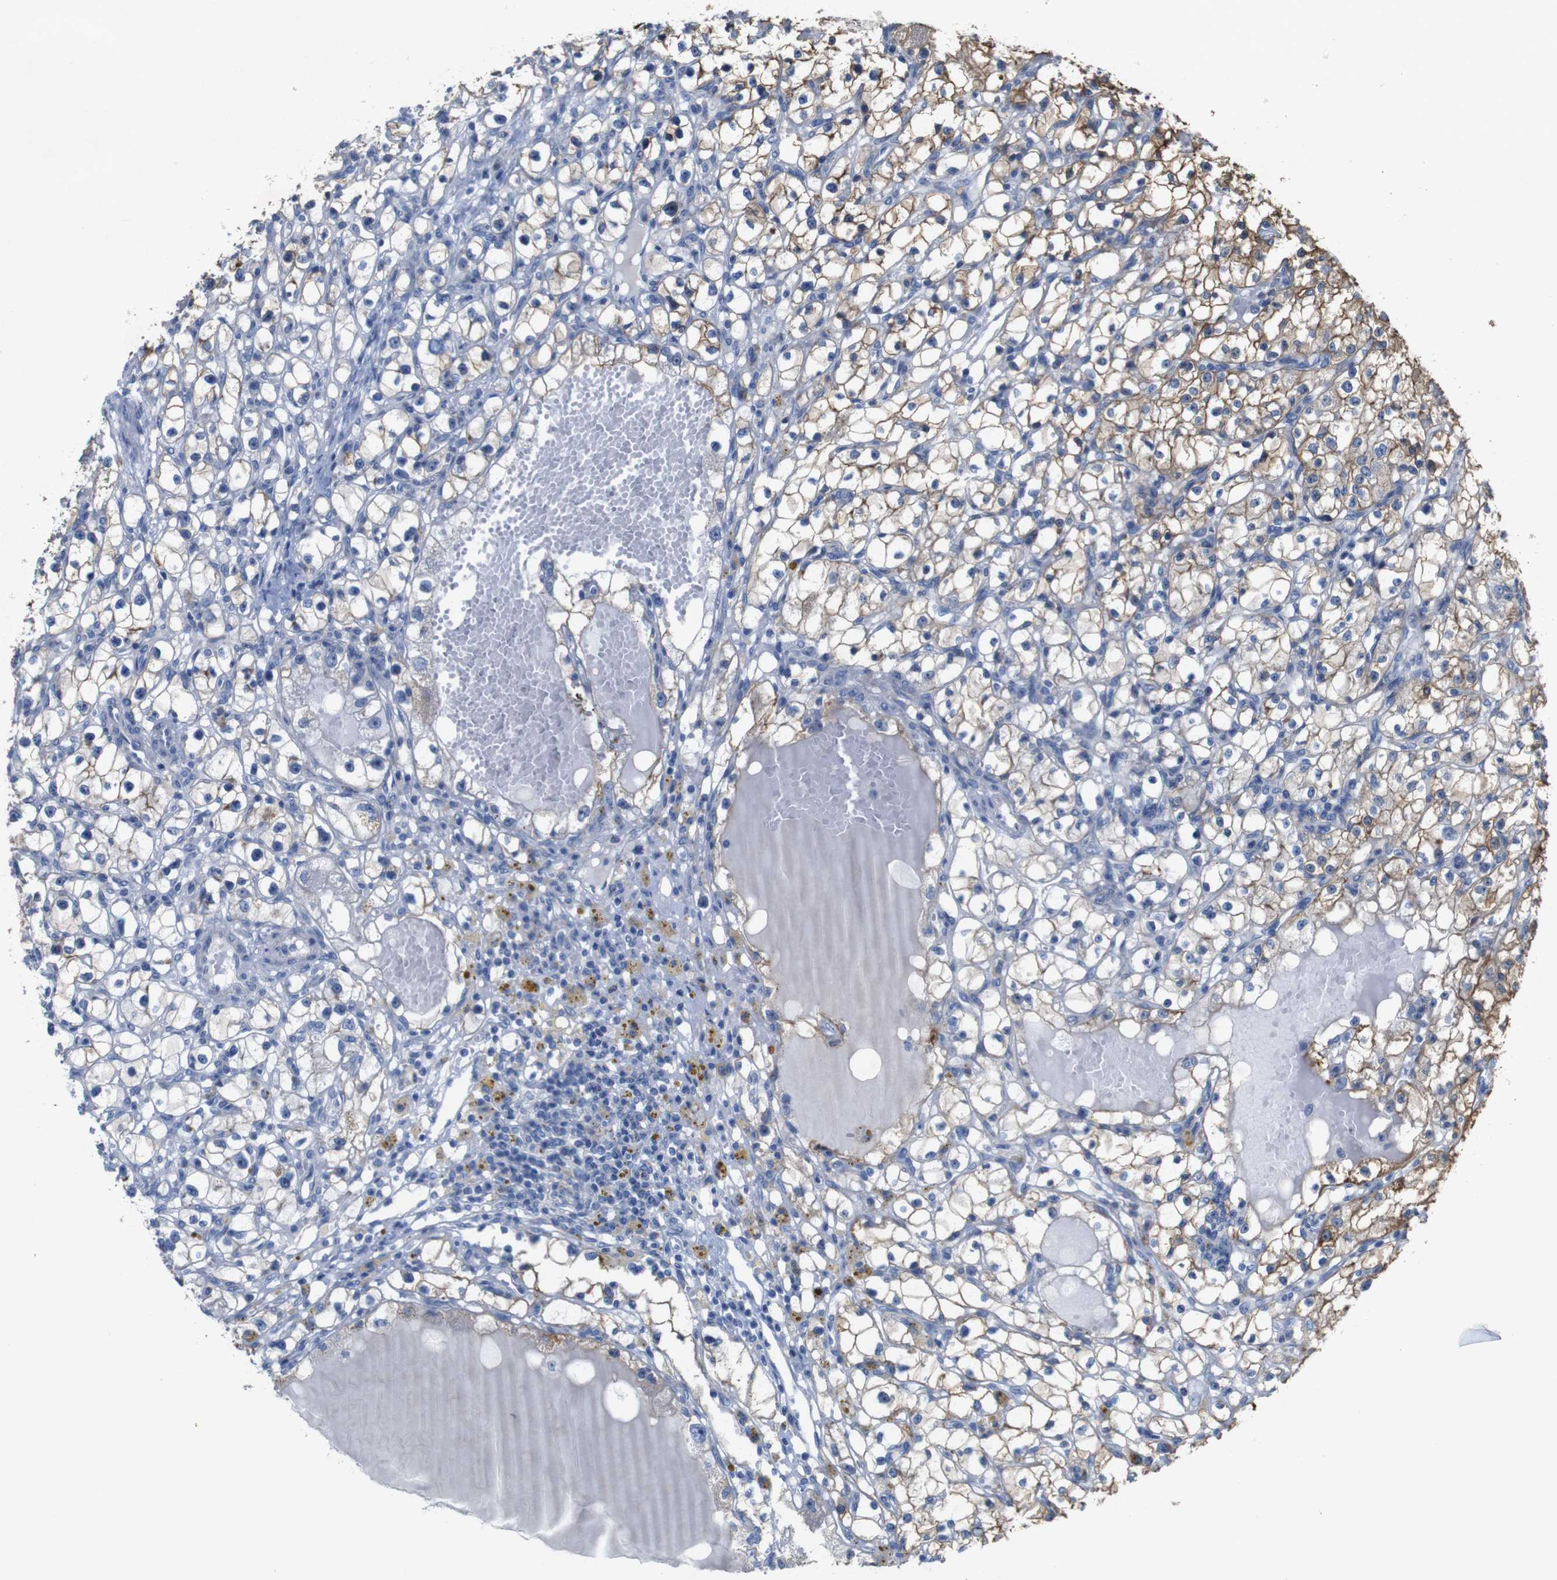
{"staining": {"intensity": "moderate", "quantity": "25%-75%", "location": "cytoplasmic/membranous"}, "tissue": "renal cancer", "cell_type": "Tumor cells", "image_type": "cancer", "snomed": [{"axis": "morphology", "description": "Adenocarcinoma, NOS"}, {"axis": "topography", "description": "Kidney"}], "caption": "Immunohistochemistry (IHC) histopathology image of neoplastic tissue: renal cancer stained using immunohistochemistry shows medium levels of moderate protein expression localized specifically in the cytoplasmic/membranous of tumor cells, appearing as a cytoplasmic/membranous brown color.", "gene": "MYEOV", "patient": {"sex": "male", "age": 56}}